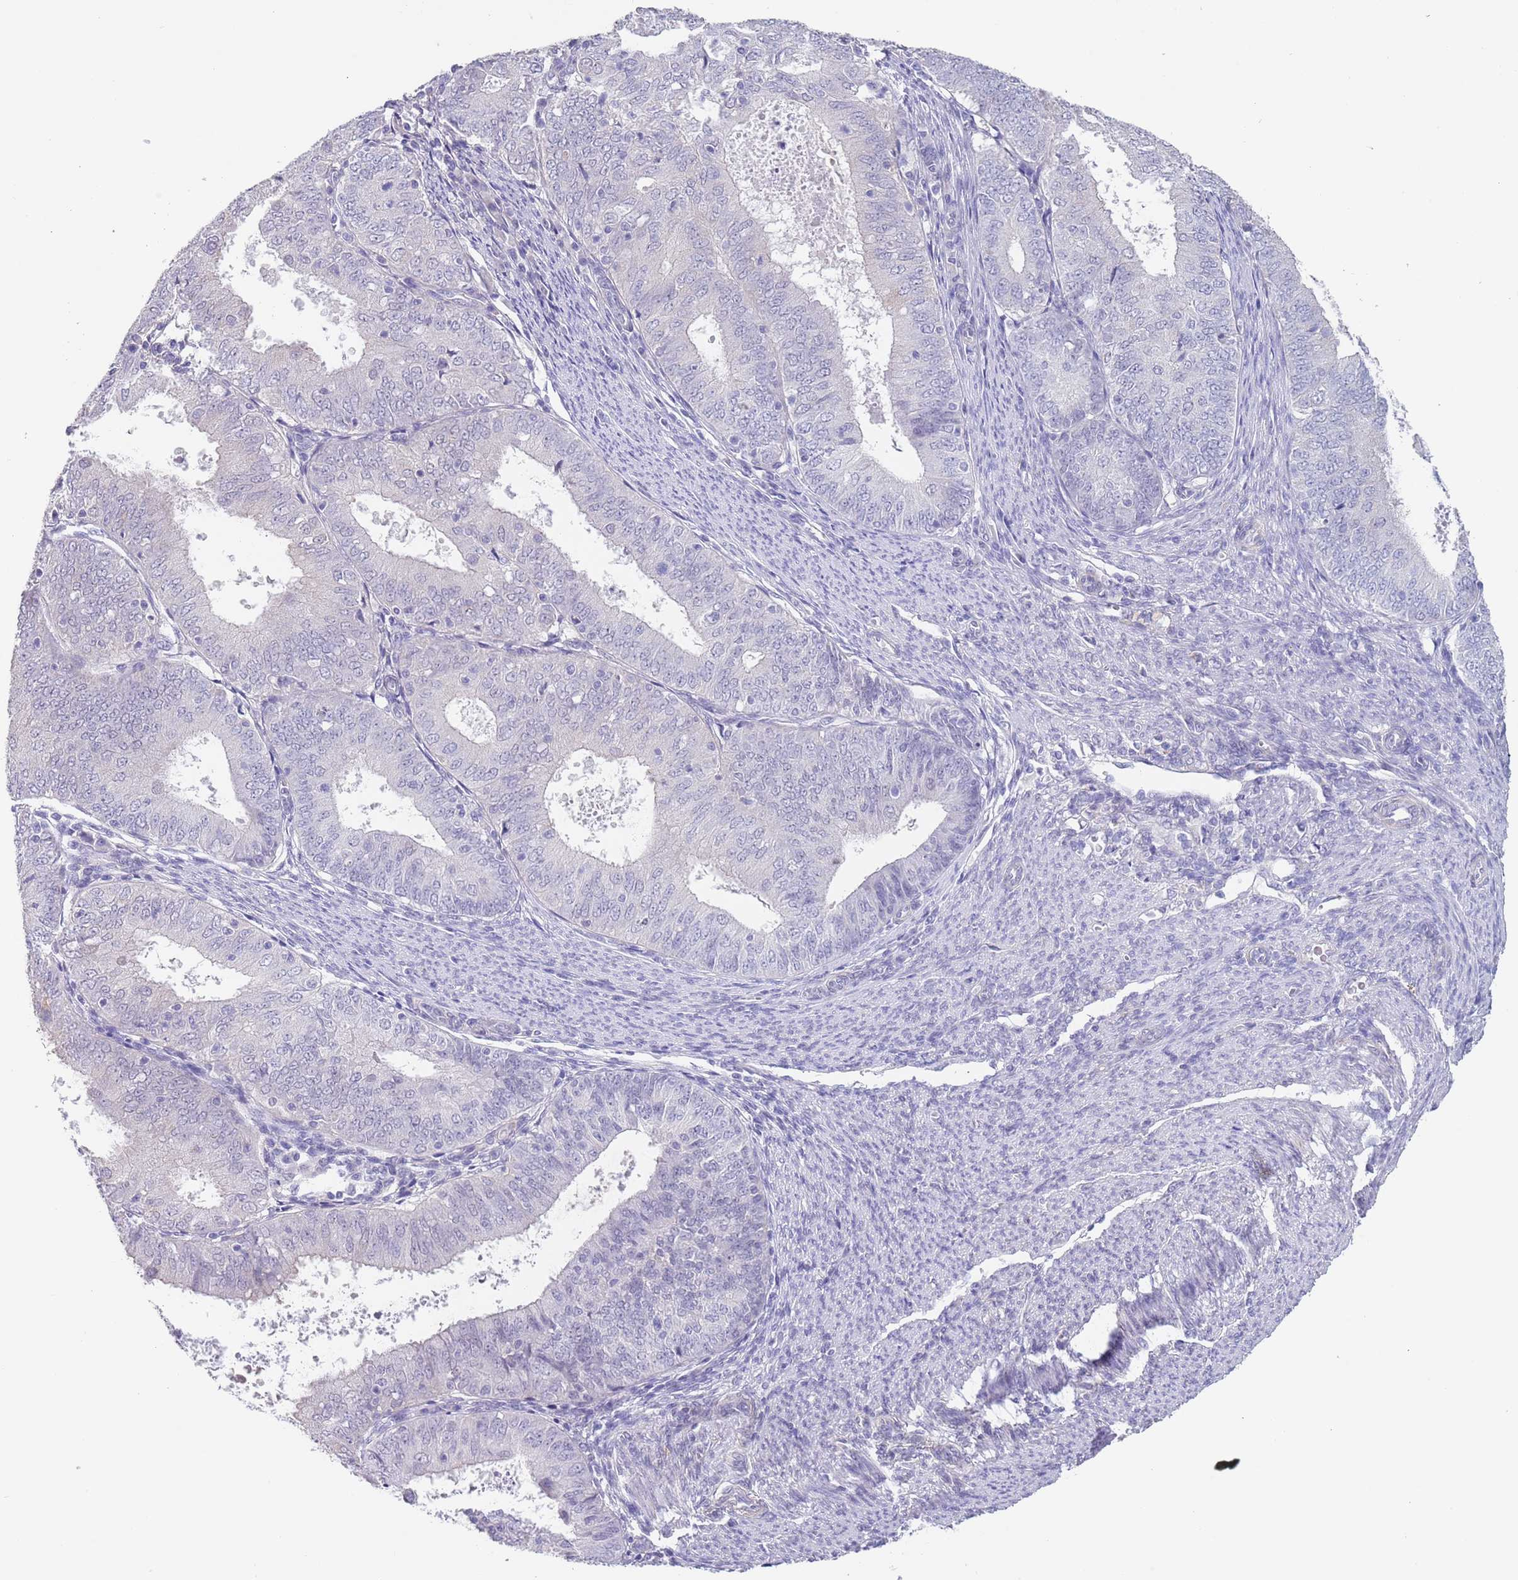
{"staining": {"intensity": "negative", "quantity": "none", "location": "none"}, "tissue": "endometrial cancer", "cell_type": "Tumor cells", "image_type": "cancer", "snomed": [{"axis": "morphology", "description": "Adenocarcinoma, NOS"}, {"axis": "topography", "description": "Endometrium"}], "caption": "A high-resolution photomicrograph shows IHC staining of adenocarcinoma (endometrial), which exhibits no significant staining in tumor cells. (DAB IHC, high magnification).", "gene": "RNF169", "patient": {"sex": "female", "age": 57}}